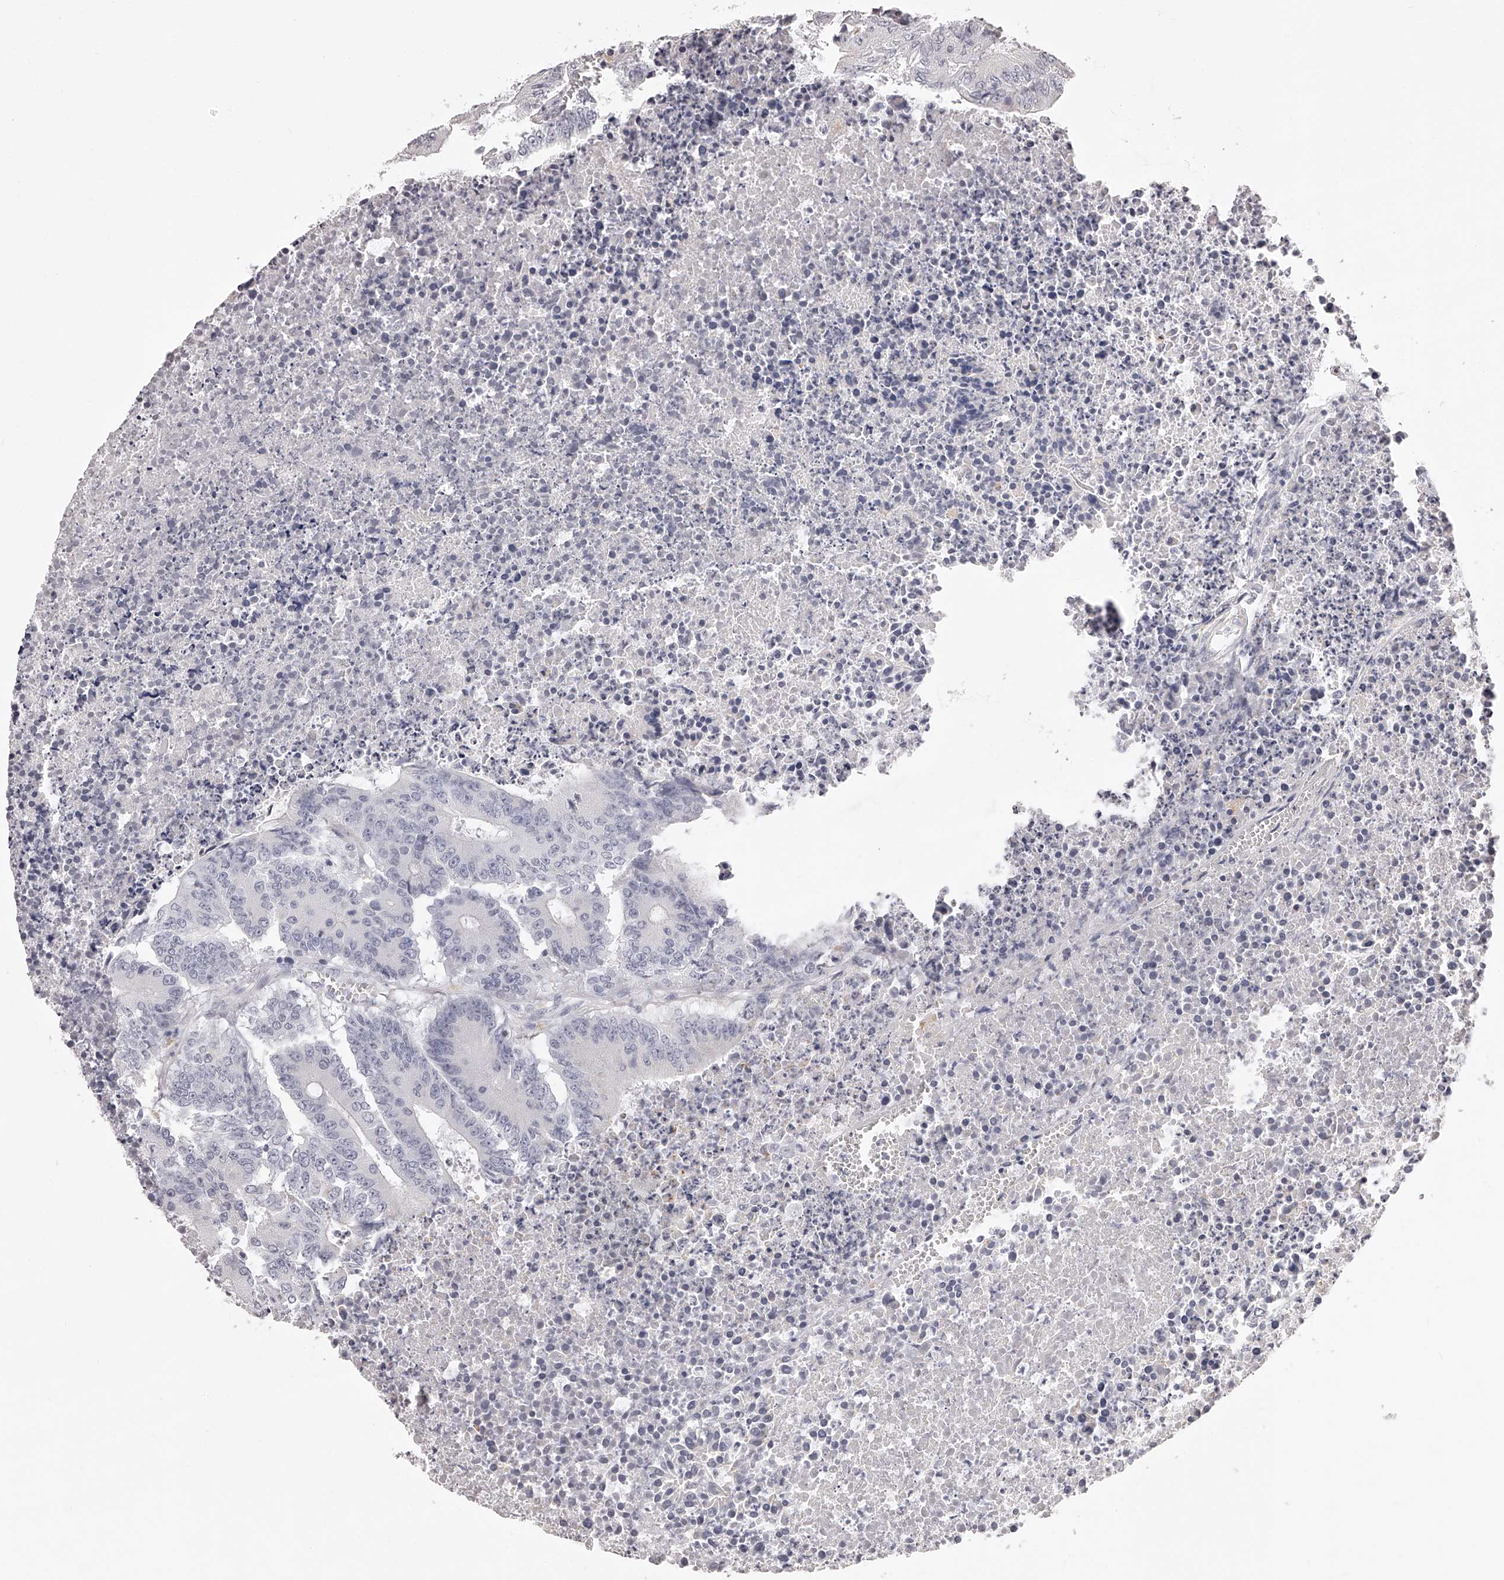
{"staining": {"intensity": "negative", "quantity": "none", "location": "none"}, "tissue": "colorectal cancer", "cell_type": "Tumor cells", "image_type": "cancer", "snomed": [{"axis": "morphology", "description": "Adenocarcinoma, NOS"}, {"axis": "topography", "description": "Colon"}], "caption": "Adenocarcinoma (colorectal) was stained to show a protein in brown. There is no significant staining in tumor cells.", "gene": "DMRT1", "patient": {"sex": "male", "age": 87}}